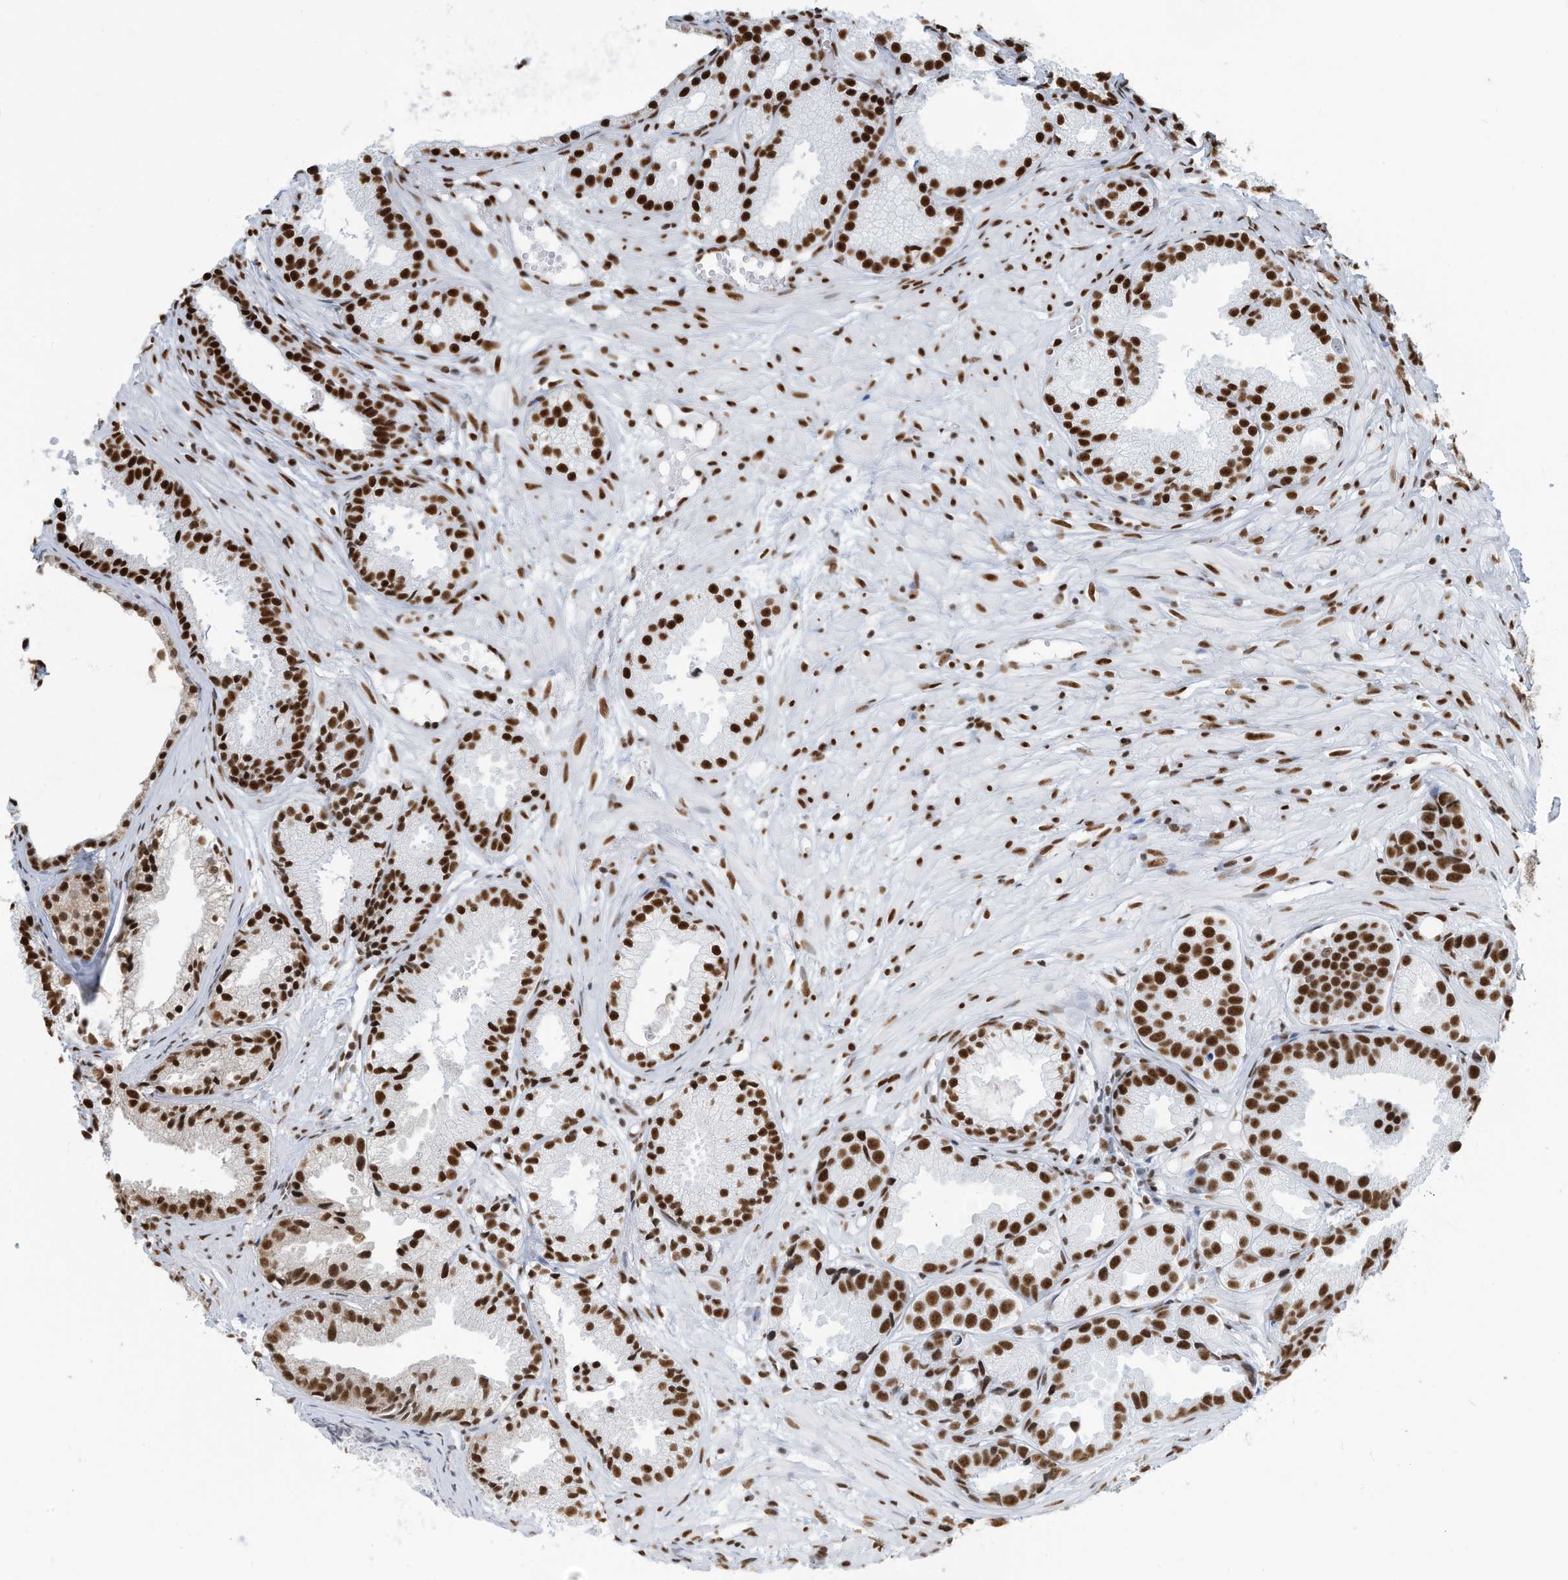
{"staining": {"intensity": "strong", "quantity": ">75%", "location": "nuclear"}, "tissue": "prostate cancer", "cell_type": "Tumor cells", "image_type": "cancer", "snomed": [{"axis": "morphology", "description": "Adenocarcinoma, Medium grade"}, {"axis": "topography", "description": "Prostate"}], "caption": "Prostate cancer tissue shows strong nuclear expression in about >75% of tumor cells, visualized by immunohistochemistry.", "gene": "SARNP", "patient": {"sex": "male", "age": 88}}